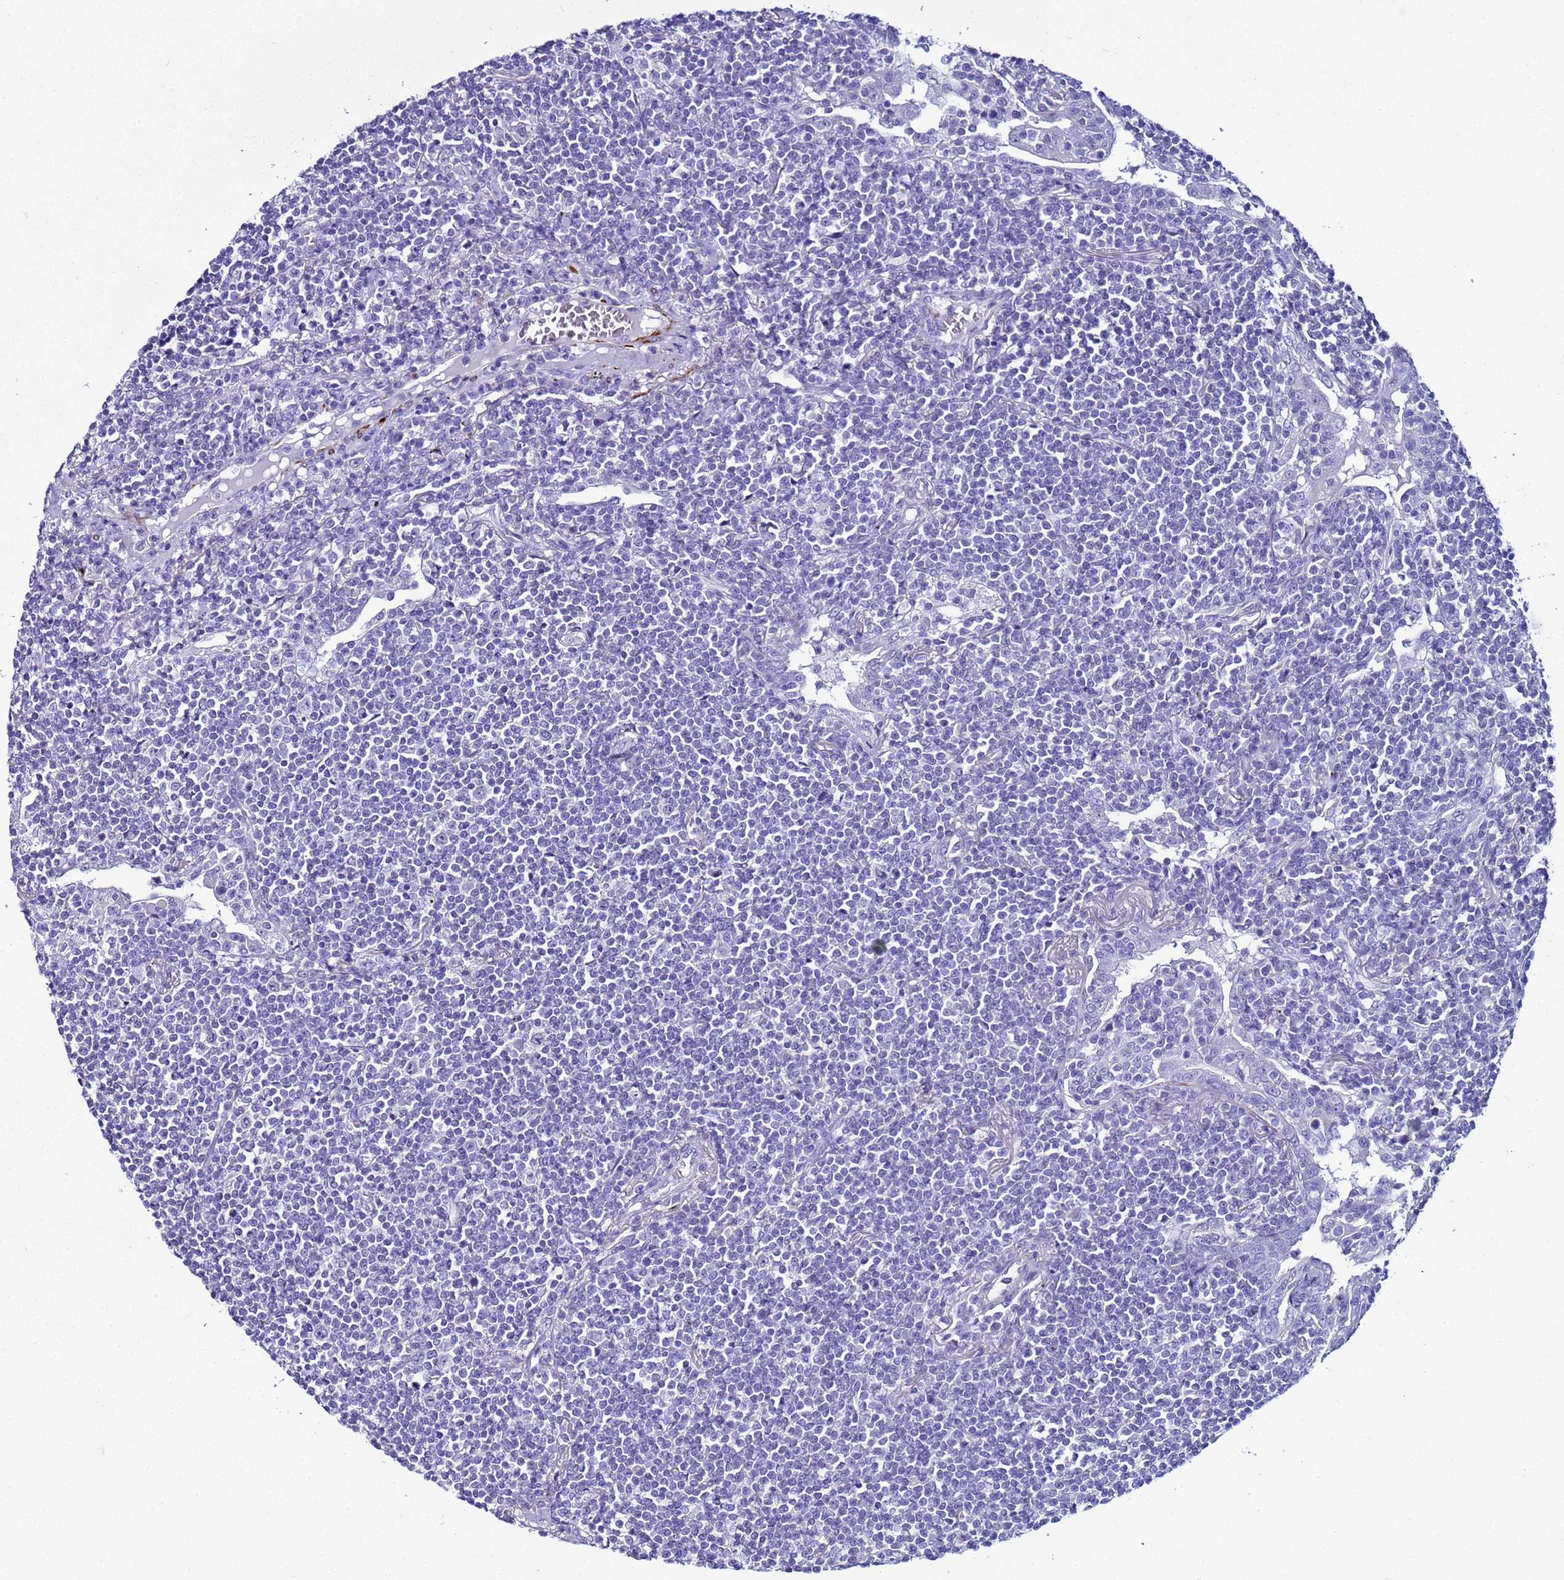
{"staining": {"intensity": "negative", "quantity": "none", "location": "none"}, "tissue": "lymphoma", "cell_type": "Tumor cells", "image_type": "cancer", "snomed": [{"axis": "morphology", "description": "Malignant lymphoma, non-Hodgkin's type, Low grade"}, {"axis": "topography", "description": "Lung"}], "caption": "DAB immunohistochemical staining of lymphoma displays no significant positivity in tumor cells.", "gene": "LCMT1", "patient": {"sex": "female", "age": 71}}